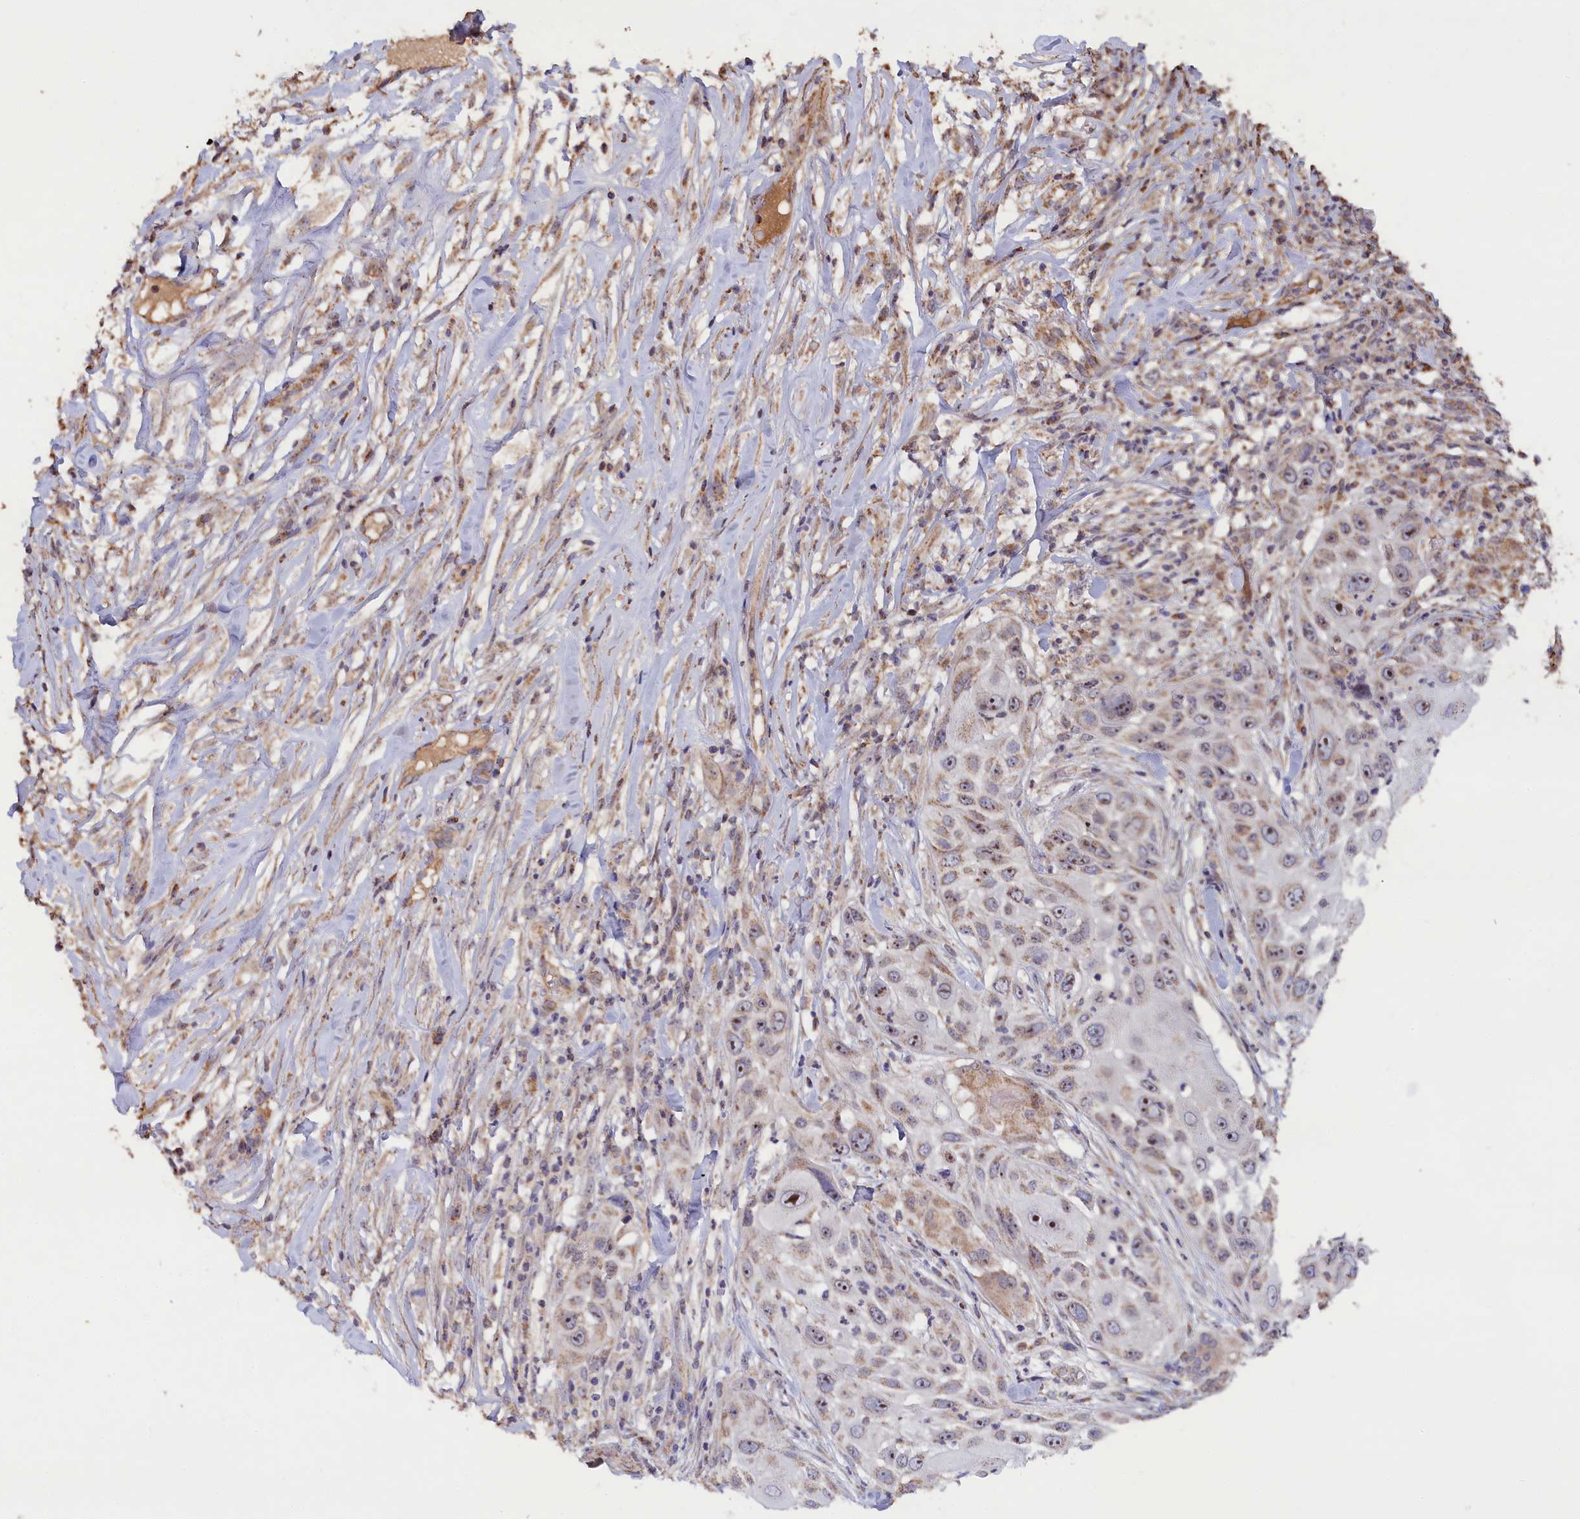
{"staining": {"intensity": "moderate", "quantity": "<25%", "location": "cytoplasmic/membranous,nuclear"}, "tissue": "skin cancer", "cell_type": "Tumor cells", "image_type": "cancer", "snomed": [{"axis": "morphology", "description": "Squamous cell carcinoma, NOS"}, {"axis": "topography", "description": "Skin"}], "caption": "Skin cancer was stained to show a protein in brown. There is low levels of moderate cytoplasmic/membranous and nuclear positivity in about <25% of tumor cells. (Brightfield microscopy of DAB IHC at high magnification).", "gene": "ZNF816", "patient": {"sex": "female", "age": 44}}